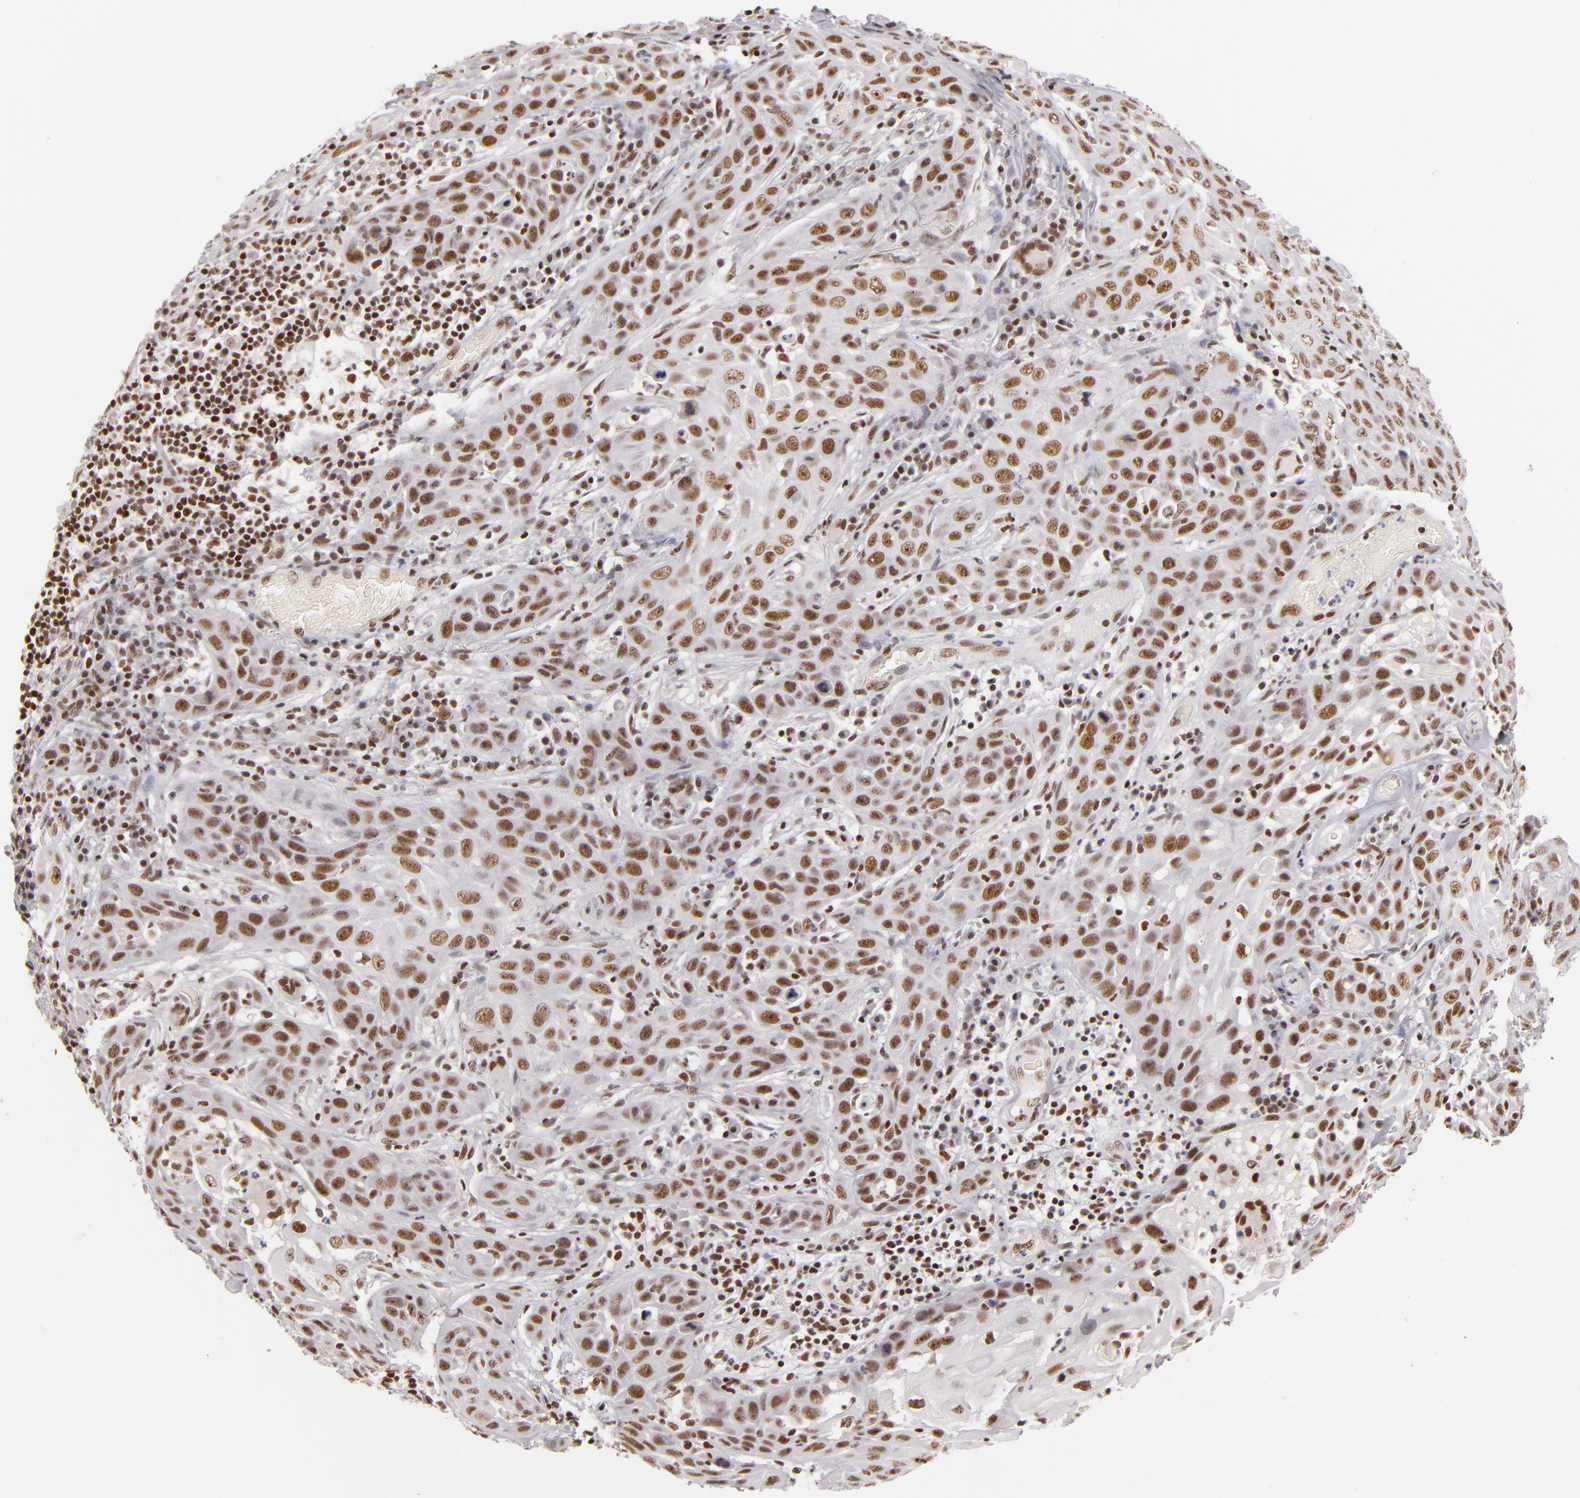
{"staining": {"intensity": "strong", "quantity": ">75%", "location": "nuclear"}, "tissue": "skin cancer", "cell_type": "Tumor cells", "image_type": "cancer", "snomed": [{"axis": "morphology", "description": "Squamous cell carcinoma, NOS"}, {"axis": "topography", "description": "Skin"}], "caption": "Immunohistochemistry image of neoplastic tissue: human skin cancer stained using immunohistochemistry shows high levels of strong protein expression localized specifically in the nuclear of tumor cells, appearing as a nuclear brown color.", "gene": "DAXX", "patient": {"sex": "male", "age": 84}}